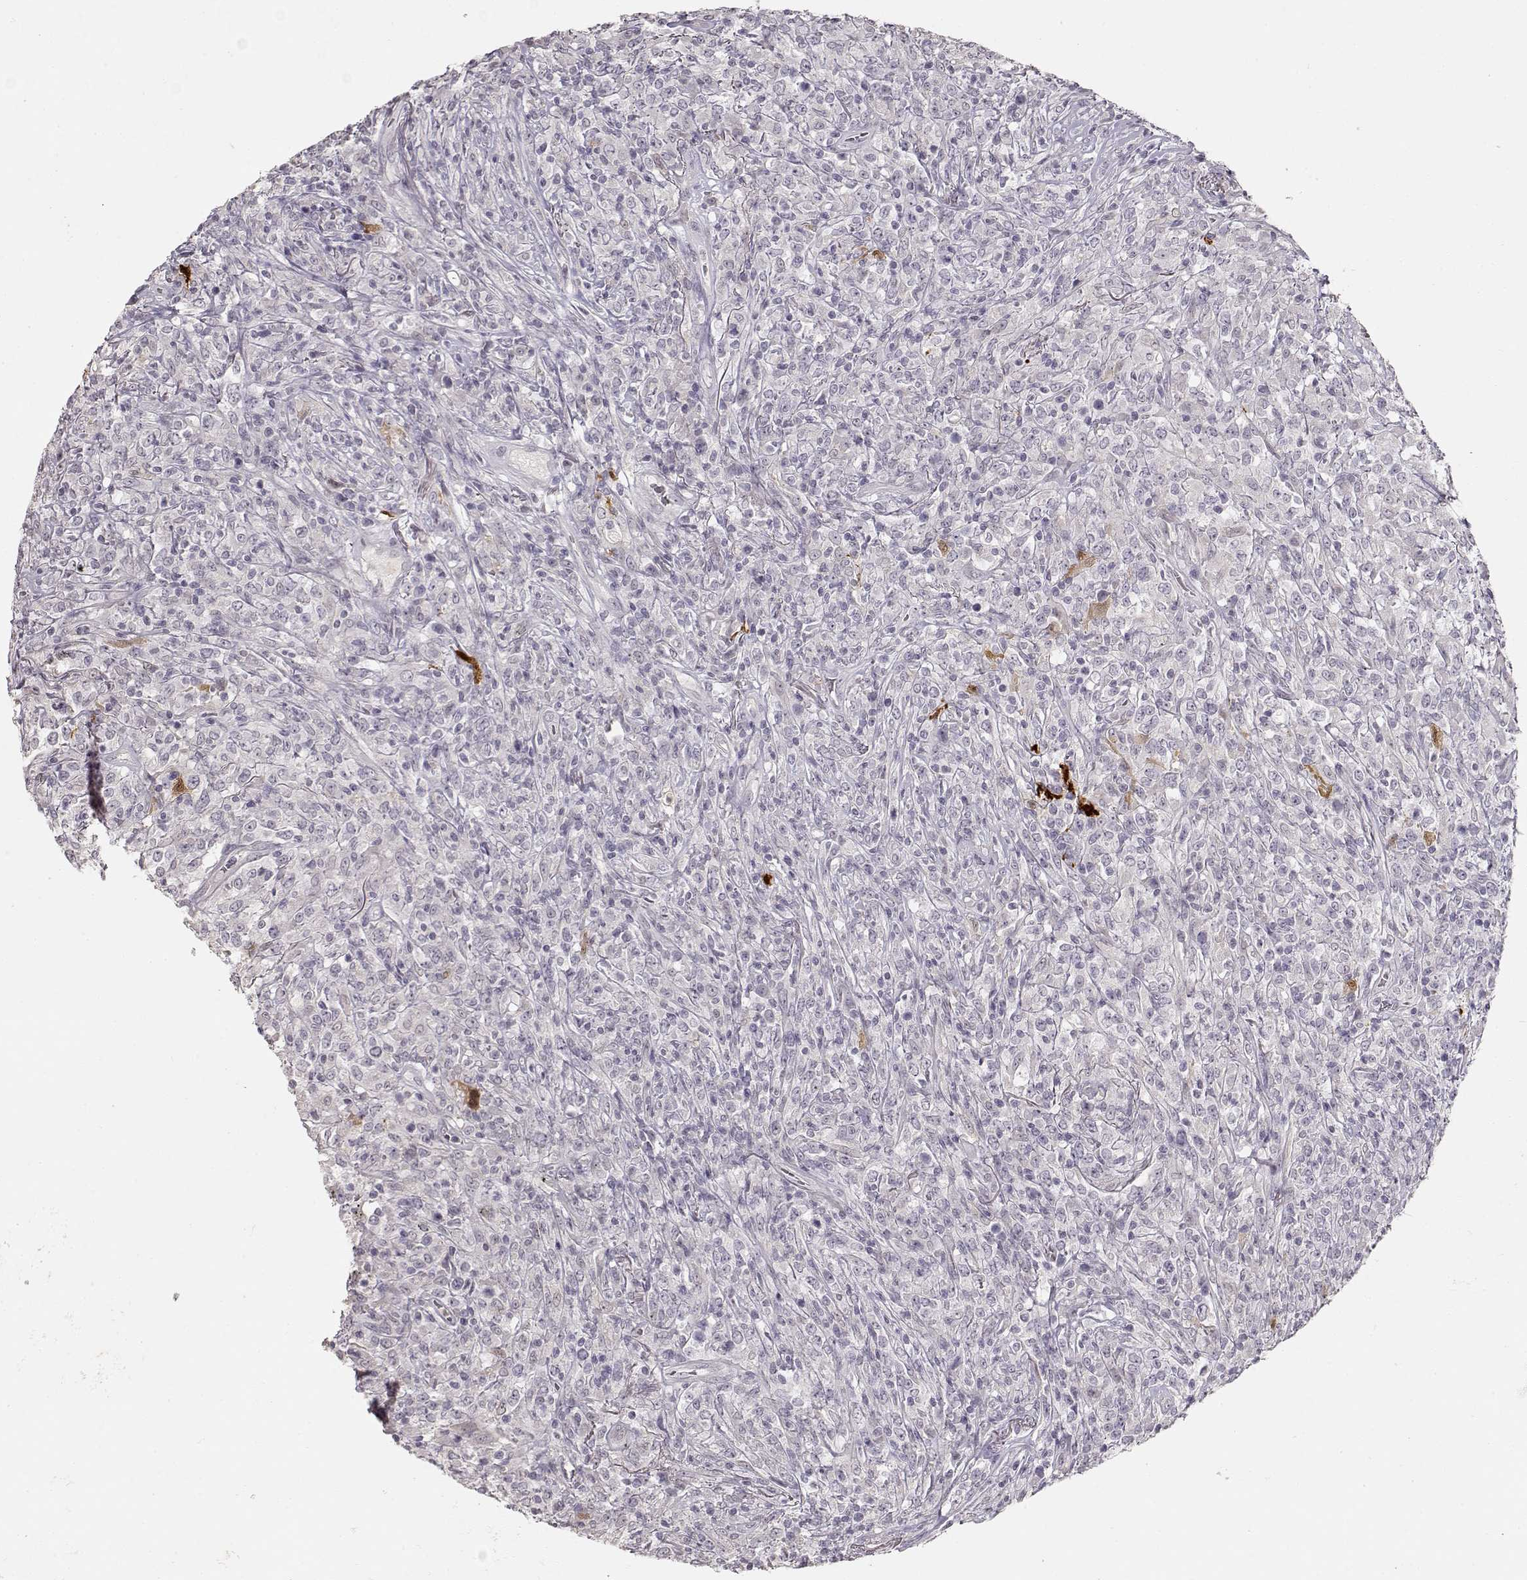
{"staining": {"intensity": "negative", "quantity": "none", "location": "none"}, "tissue": "lymphoma", "cell_type": "Tumor cells", "image_type": "cancer", "snomed": [{"axis": "morphology", "description": "Malignant lymphoma, non-Hodgkin's type, High grade"}, {"axis": "topography", "description": "Lung"}], "caption": "Protein analysis of lymphoma displays no significant staining in tumor cells.", "gene": "S100B", "patient": {"sex": "male", "age": 79}}